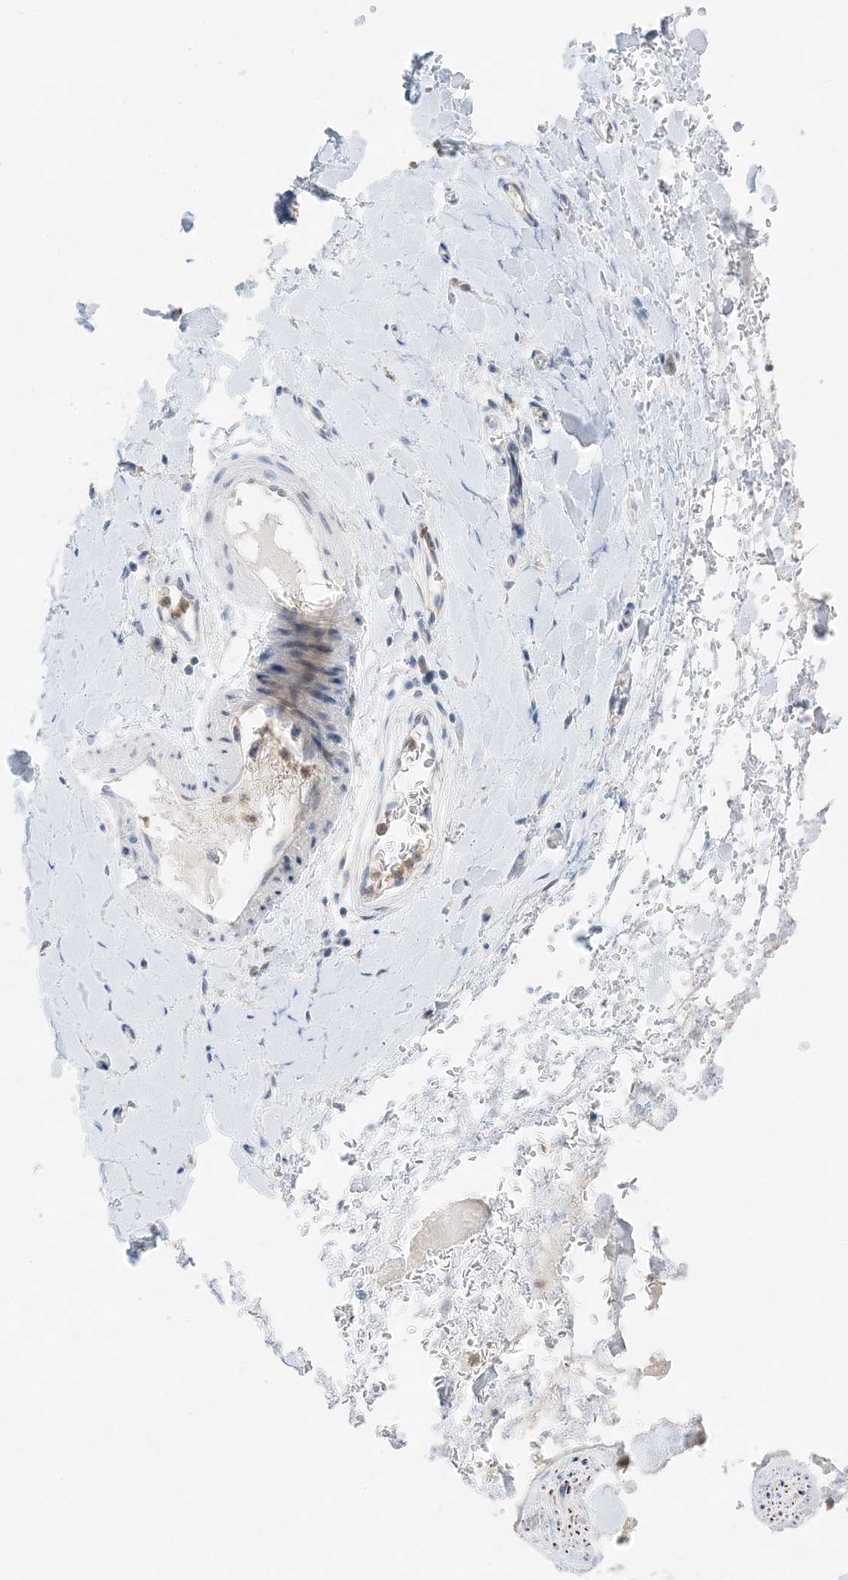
{"staining": {"intensity": "negative", "quantity": "none", "location": "none"}, "tissue": "adipose tissue", "cell_type": "Adipocytes", "image_type": "normal", "snomed": [{"axis": "morphology", "description": "Normal tissue, NOS"}, {"axis": "morphology", "description": "Adenocarcinoma, NOS"}, {"axis": "topography", "description": "Stomach, upper"}, {"axis": "topography", "description": "Peripheral nerve tissue"}], "caption": "The micrograph exhibits no staining of adipocytes in unremarkable adipose tissue.", "gene": "KIFBP", "patient": {"sex": "male", "age": 62}}